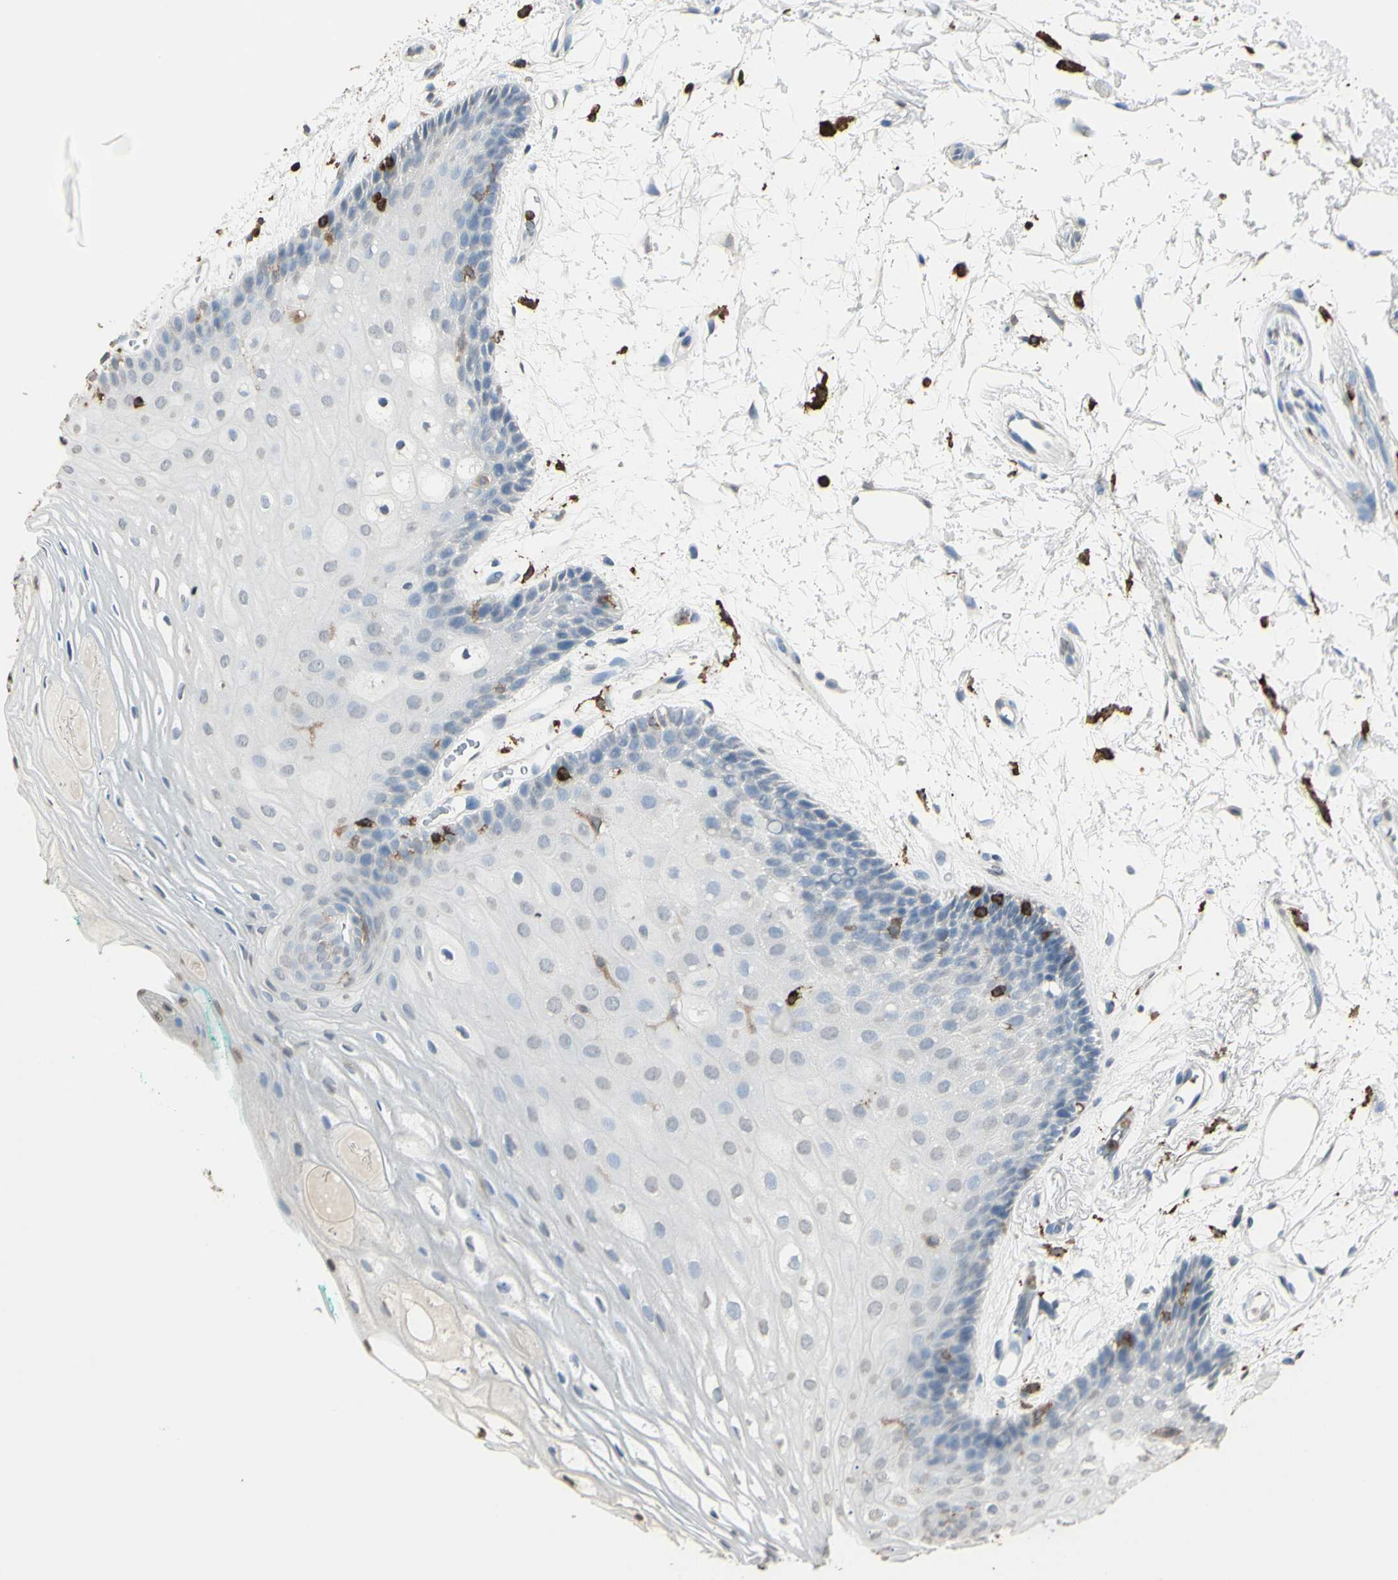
{"staining": {"intensity": "negative", "quantity": "none", "location": "none"}, "tissue": "oral mucosa", "cell_type": "Squamous epithelial cells", "image_type": "normal", "snomed": [{"axis": "morphology", "description": "Normal tissue, NOS"}, {"axis": "topography", "description": "Skeletal muscle"}, {"axis": "topography", "description": "Oral tissue"}, {"axis": "topography", "description": "Peripheral nerve tissue"}], "caption": "Immunohistochemistry (IHC) histopathology image of normal oral mucosa: oral mucosa stained with DAB exhibits no significant protein staining in squamous epithelial cells.", "gene": "PSTPIP1", "patient": {"sex": "female", "age": 84}}